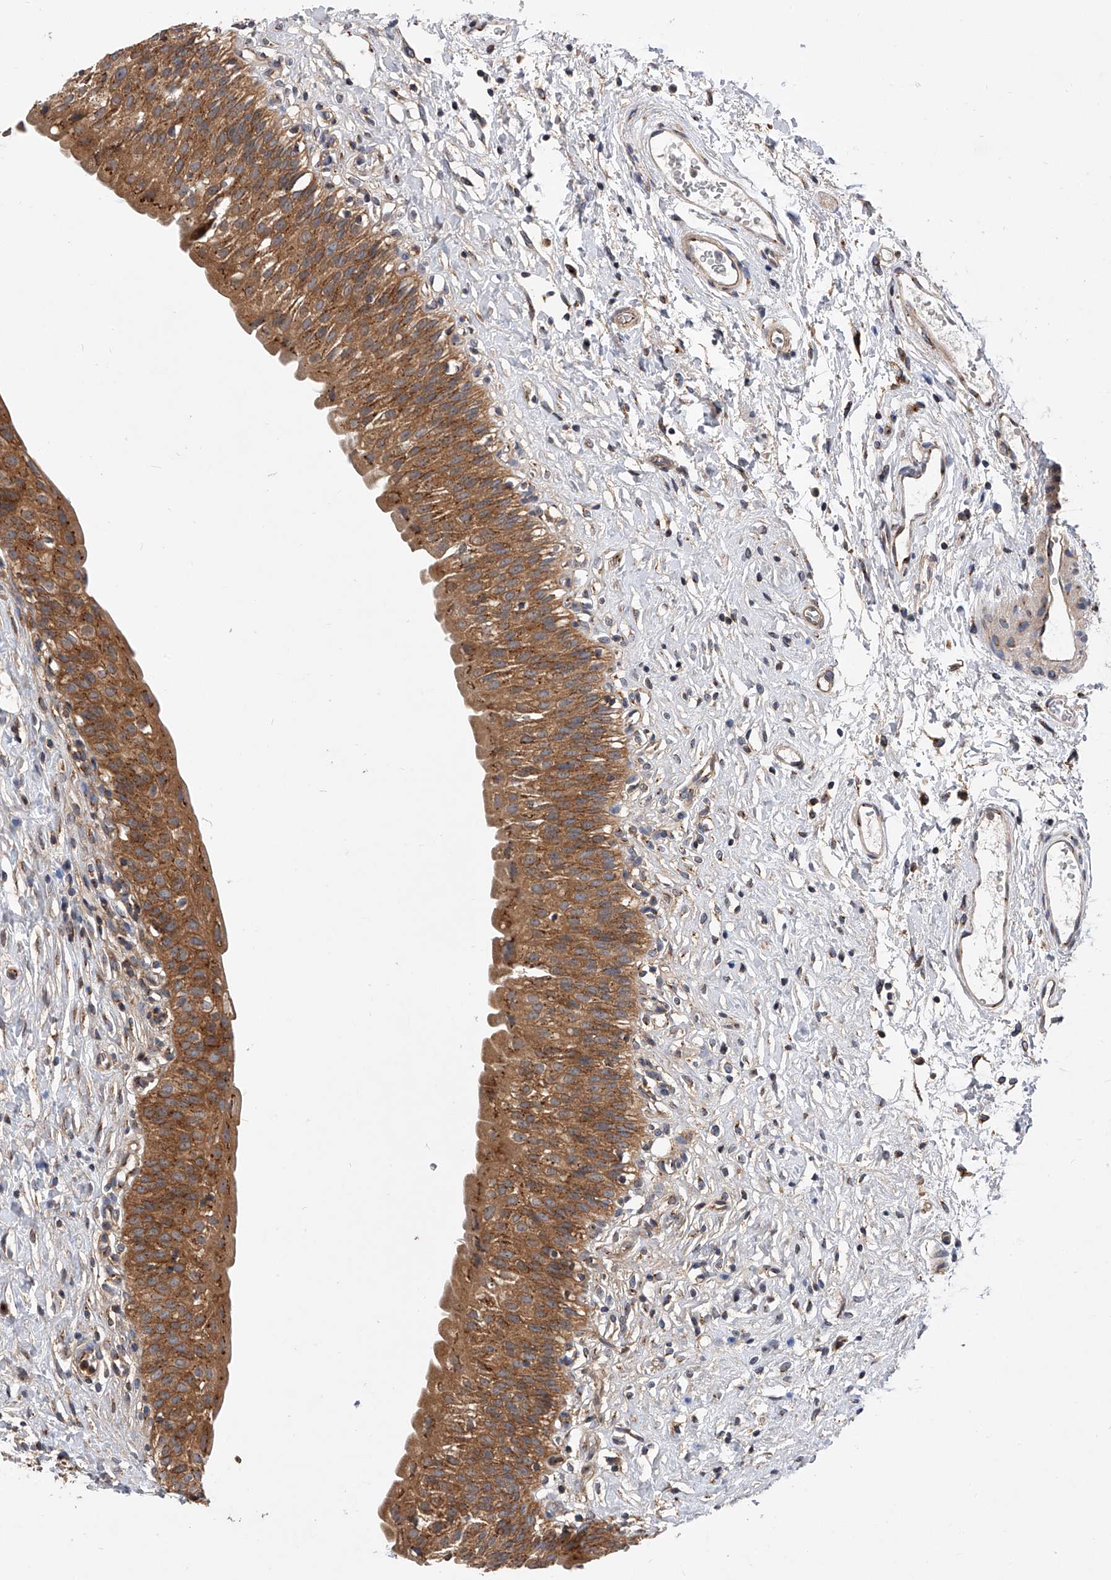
{"staining": {"intensity": "strong", "quantity": ">75%", "location": "cytoplasmic/membranous"}, "tissue": "urinary bladder", "cell_type": "Urothelial cells", "image_type": "normal", "snomed": [{"axis": "morphology", "description": "Normal tissue, NOS"}, {"axis": "topography", "description": "Urinary bladder"}], "caption": "Immunohistochemical staining of unremarkable human urinary bladder exhibits high levels of strong cytoplasmic/membranous expression in about >75% of urothelial cells.", "gene": "CFAP410", "patient": {"sex": "male", "age": 51}}